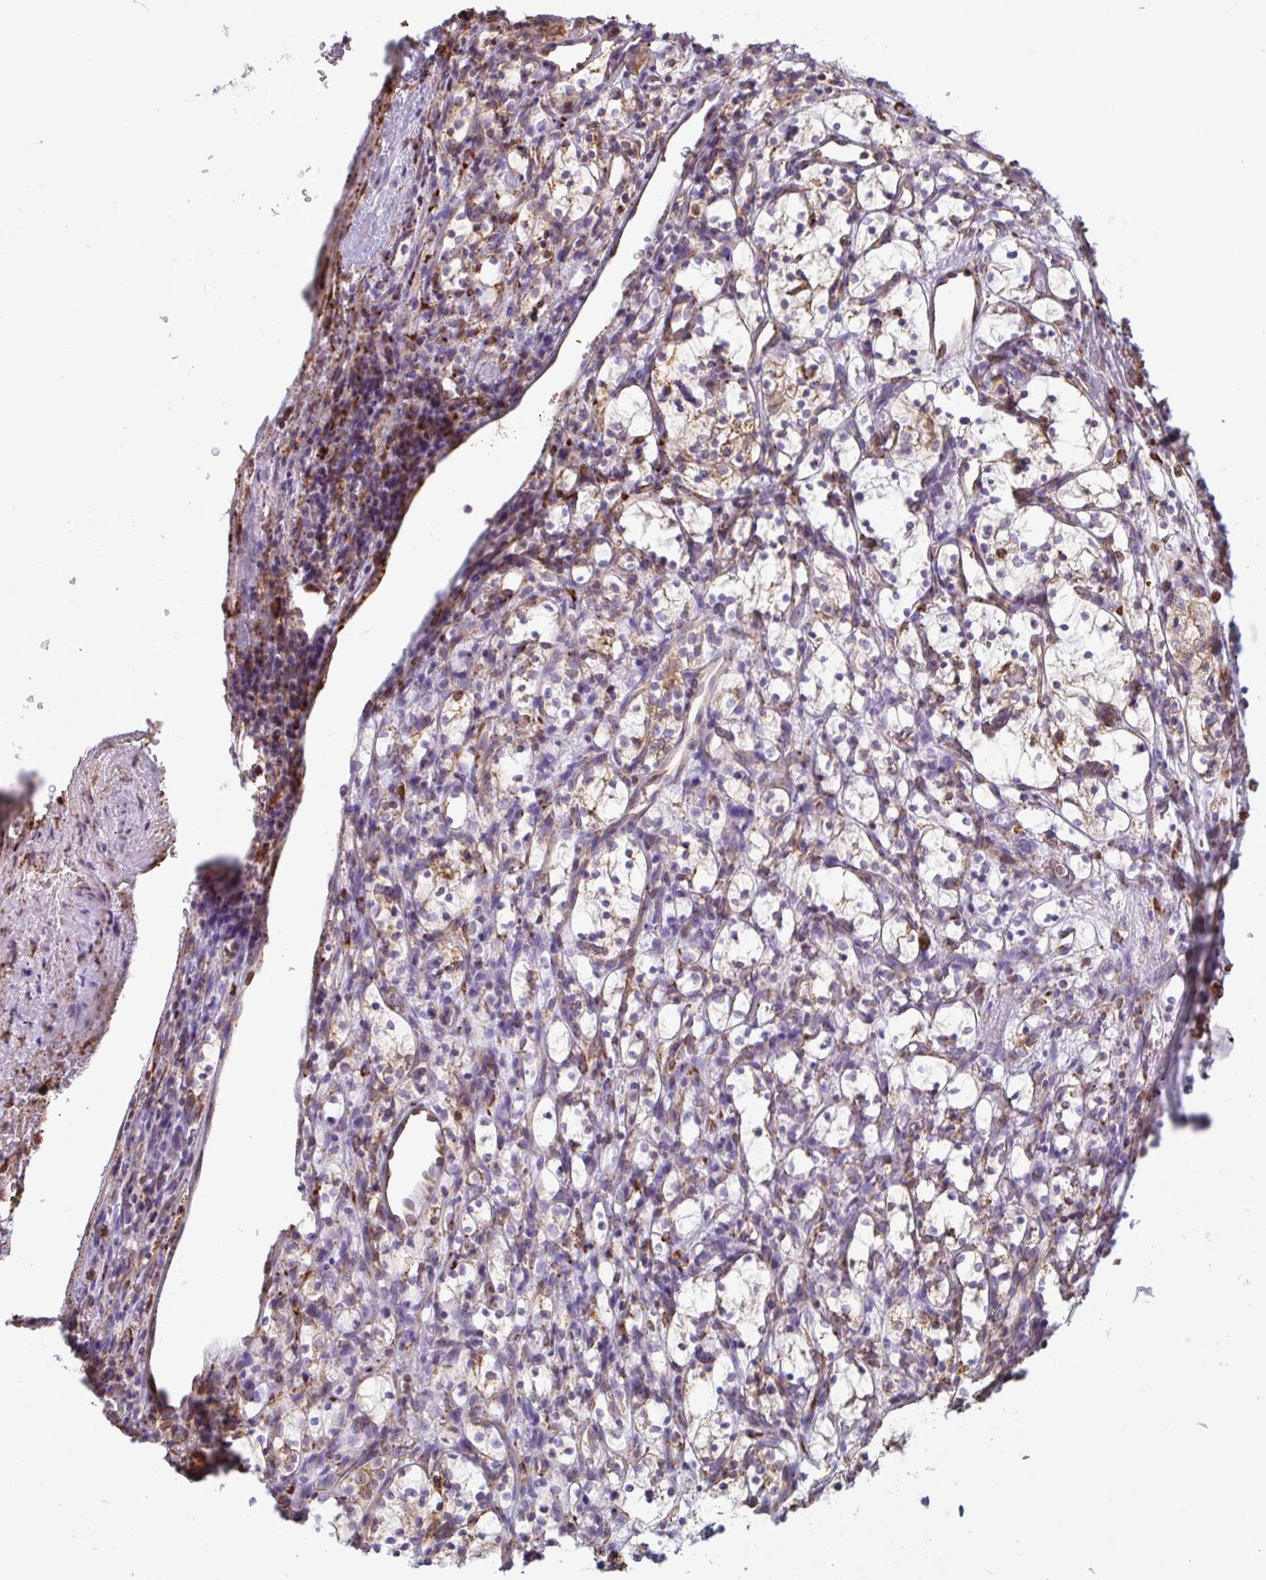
{"staining": {"intensity": "negative", "quantity": "none", "location": "none"}, "tissue": "renal cancer", "cell_type": "Tumor cells", "image_type": "cancer", "snomed": [{"axis": "morphology", "description": "Adenocarcinoma, NOS"}, {"axis": "topography", "description": "Kidney"}], "caption": "Renal cancer stained for a protein using immunohistochemistry reveals no expression tumor cells.", "gene": "DOK4", "patient": {"sex": "female", "age": 69}}